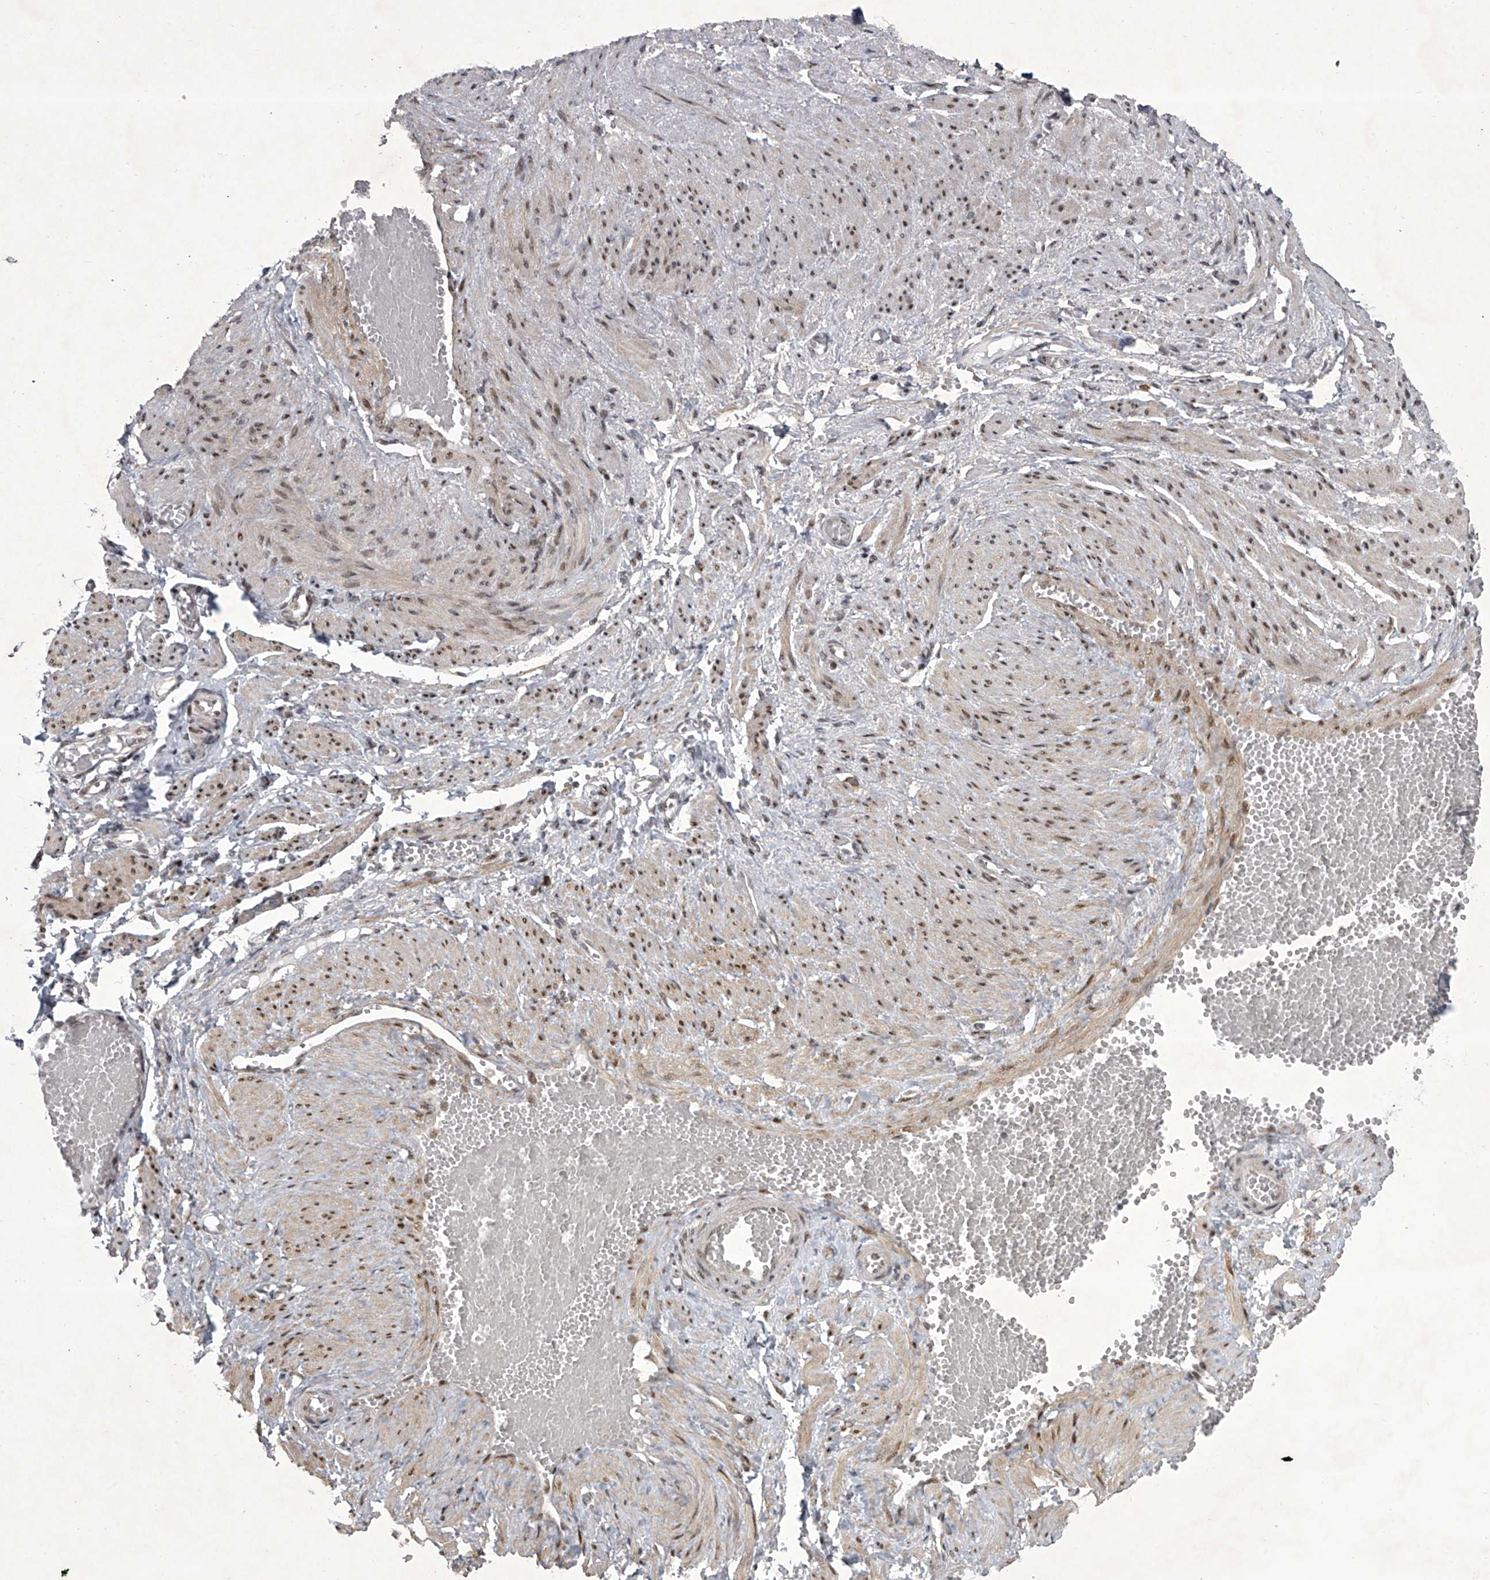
{"staining": {"intensity": "weak", "quantity": ">75%", "location": "nuclear"}, "tissue": "soft tissue", "cell_type": "Fibroblasts", "image_type": "normal", "snomed": [{"axis": "morphology", "description": "Normal tissue, NOS"}, {"axis": "topography", "description": "Smooth muscle"}, {"axis": "topography", "description": "Peripheral nerve tissue"}], "caption": "An image of soft tissue stained for a protein demonstrates weak nuclear brown staining in fibroblasts. Nuclei are stained in blue.", "gene": "MLLT1", "patient": {"sex": "female", "age": 39}}